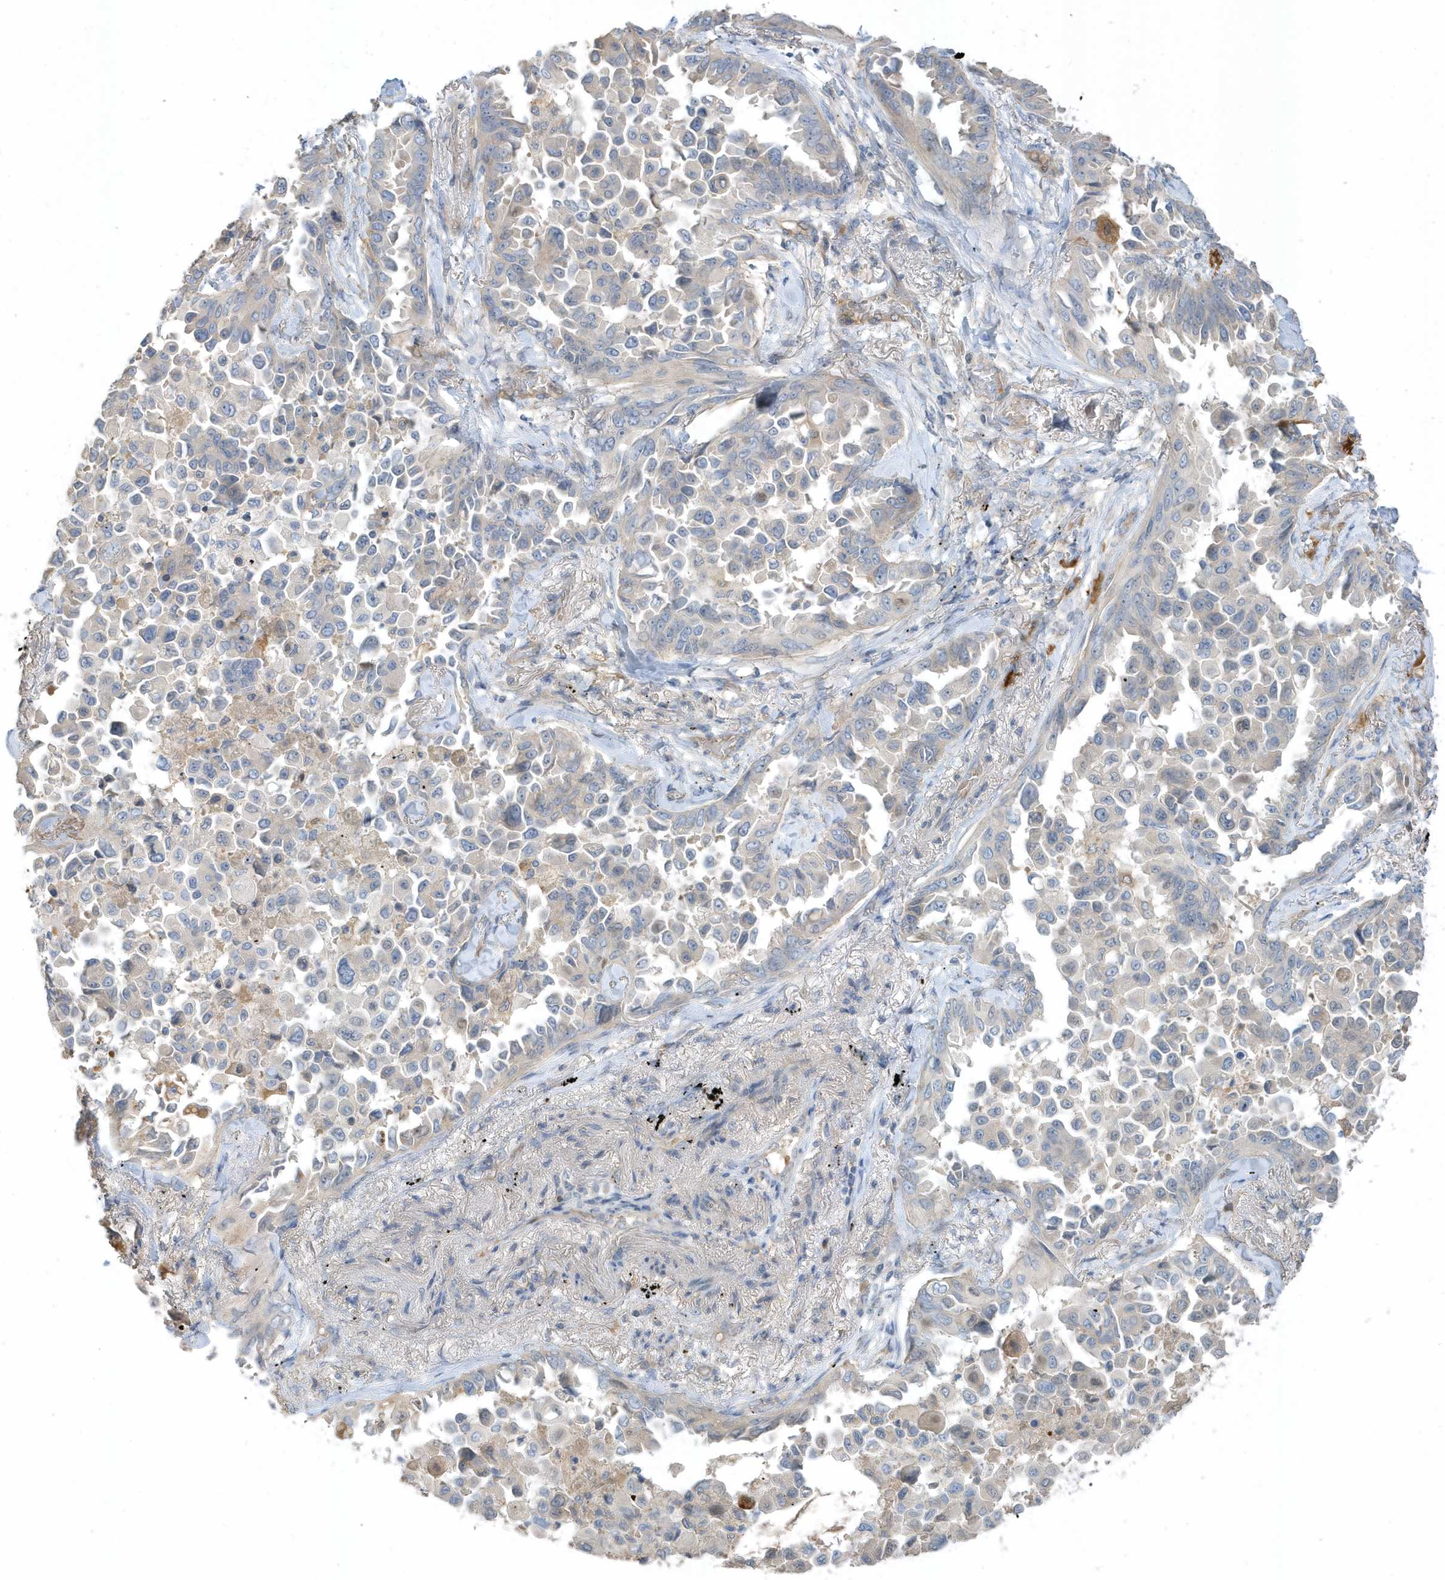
{"staining": {"intensity": "negative", "quantity": "none", "location": "none"}, "tissue": "lung cancer", "cell_type": "Tumor cells", "image_type": "cancer", "snomed": [{"axis": "morphology", "description": "Adenocarcinoma, NOS"}, {"axis": "topography", "description": "Lung"}], "caption": "Immunohistochemistry (IHC) histopathology image of neoplastic tissue: lung adenocarcinoma stained with DAB (3,3'-diaminobenzidine) reveals no significant protein positivity in tumor cells. (DAB (3,3'-diaminobenzidine) IHC with hematoxylin counter stain).", "gene": "USP53", "patient": {"sex": "female", "age": 67}}